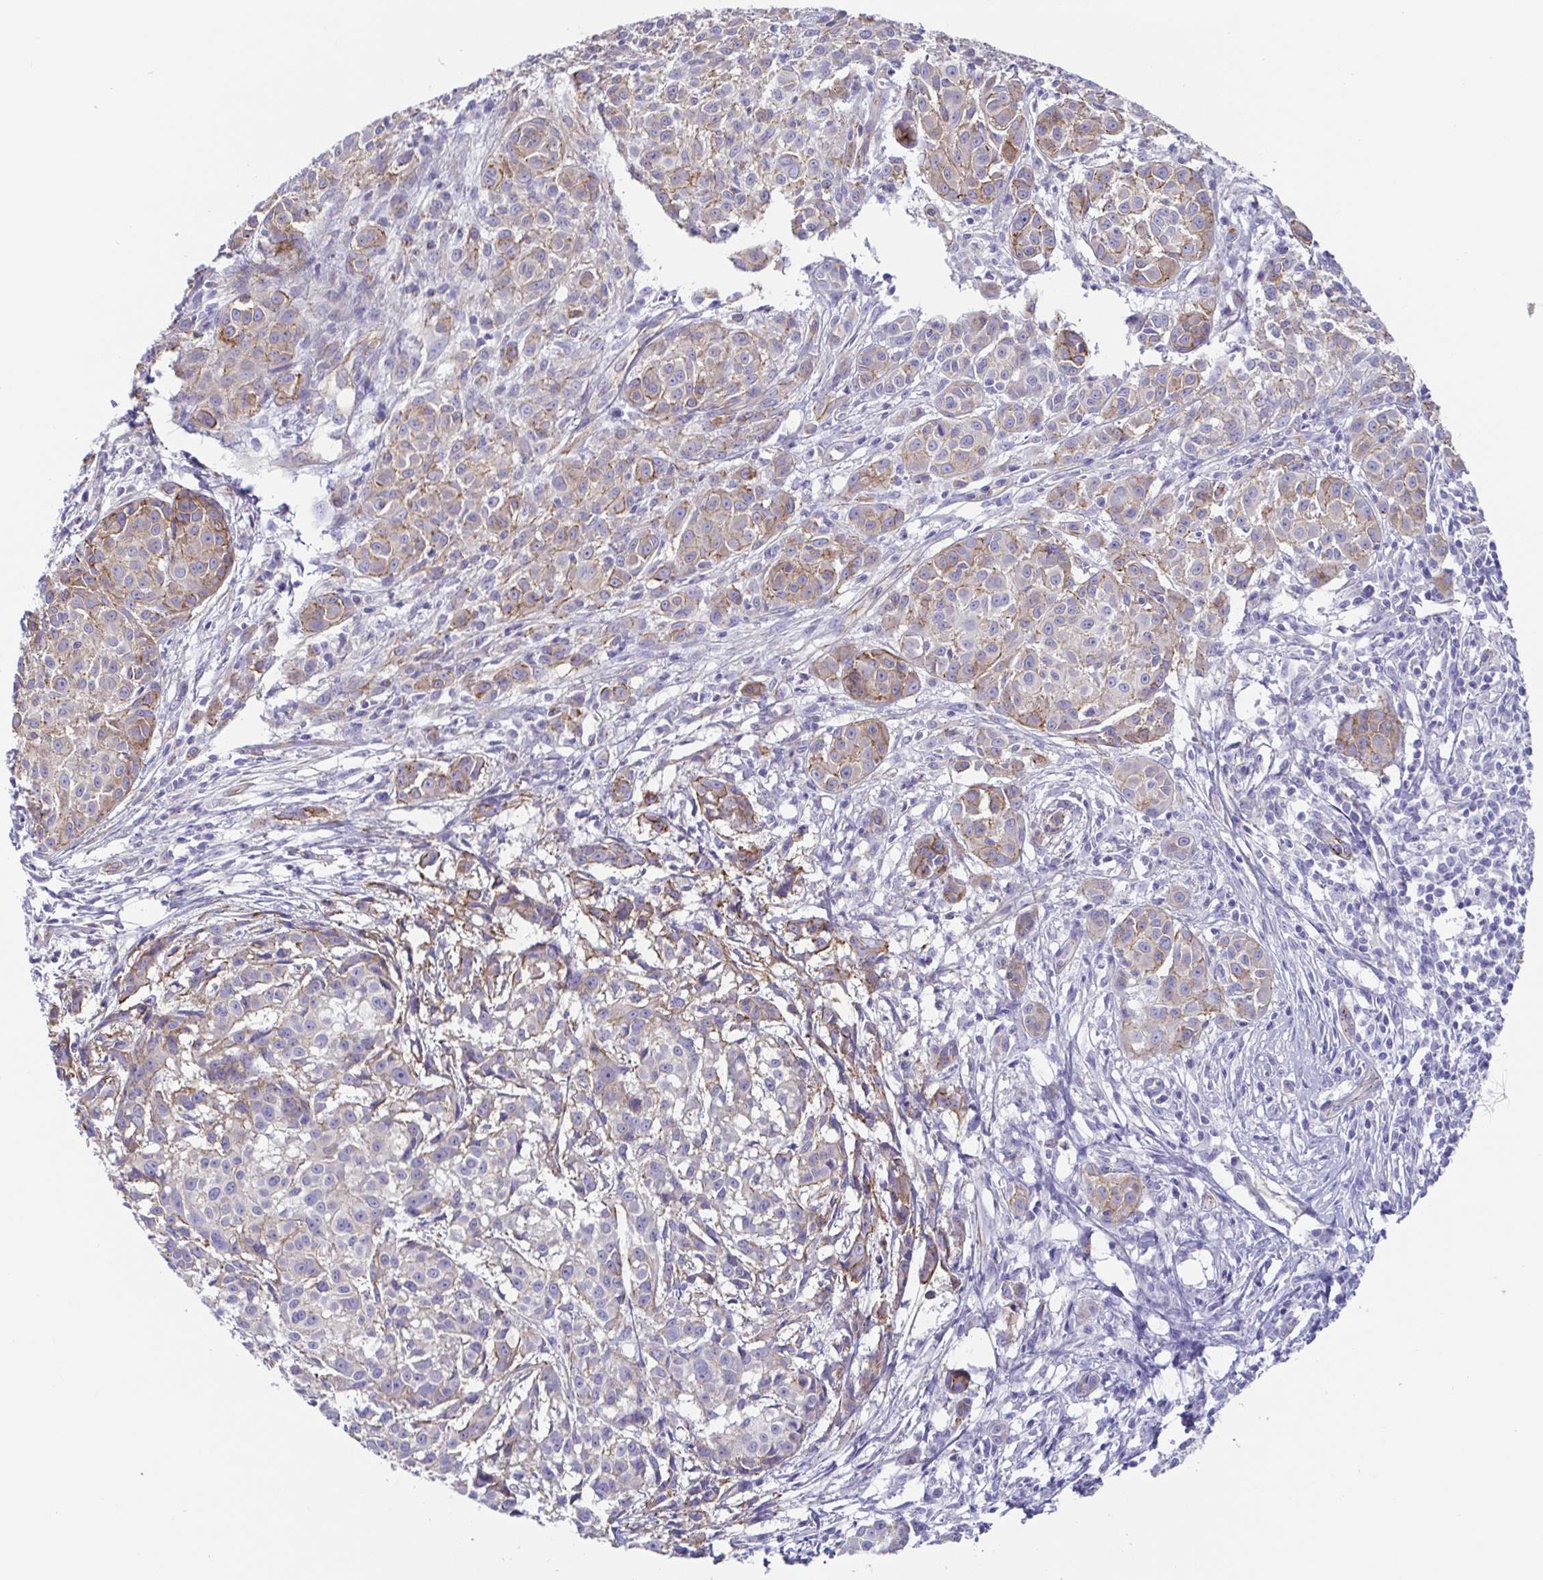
{"staining": {"intensity": "moderate", "quantity": "<25%", "location": "cytoplasmic/membranous"}, "tissue": "melanoma", "cell_type": "Tumor cells", "image_type": "cancer", "snomed": [{"axis": "morphology", "description": "Malignant melanoma, NOS"}, {"axis": "topography", "description": "Skin"}], "caption": "Melanoma stained for a protein shows moderate cytoplasmic/membranous positivity in tumor cells.", "gene": "TRAM2", "patient": {"sex": "male", "age": 48}}